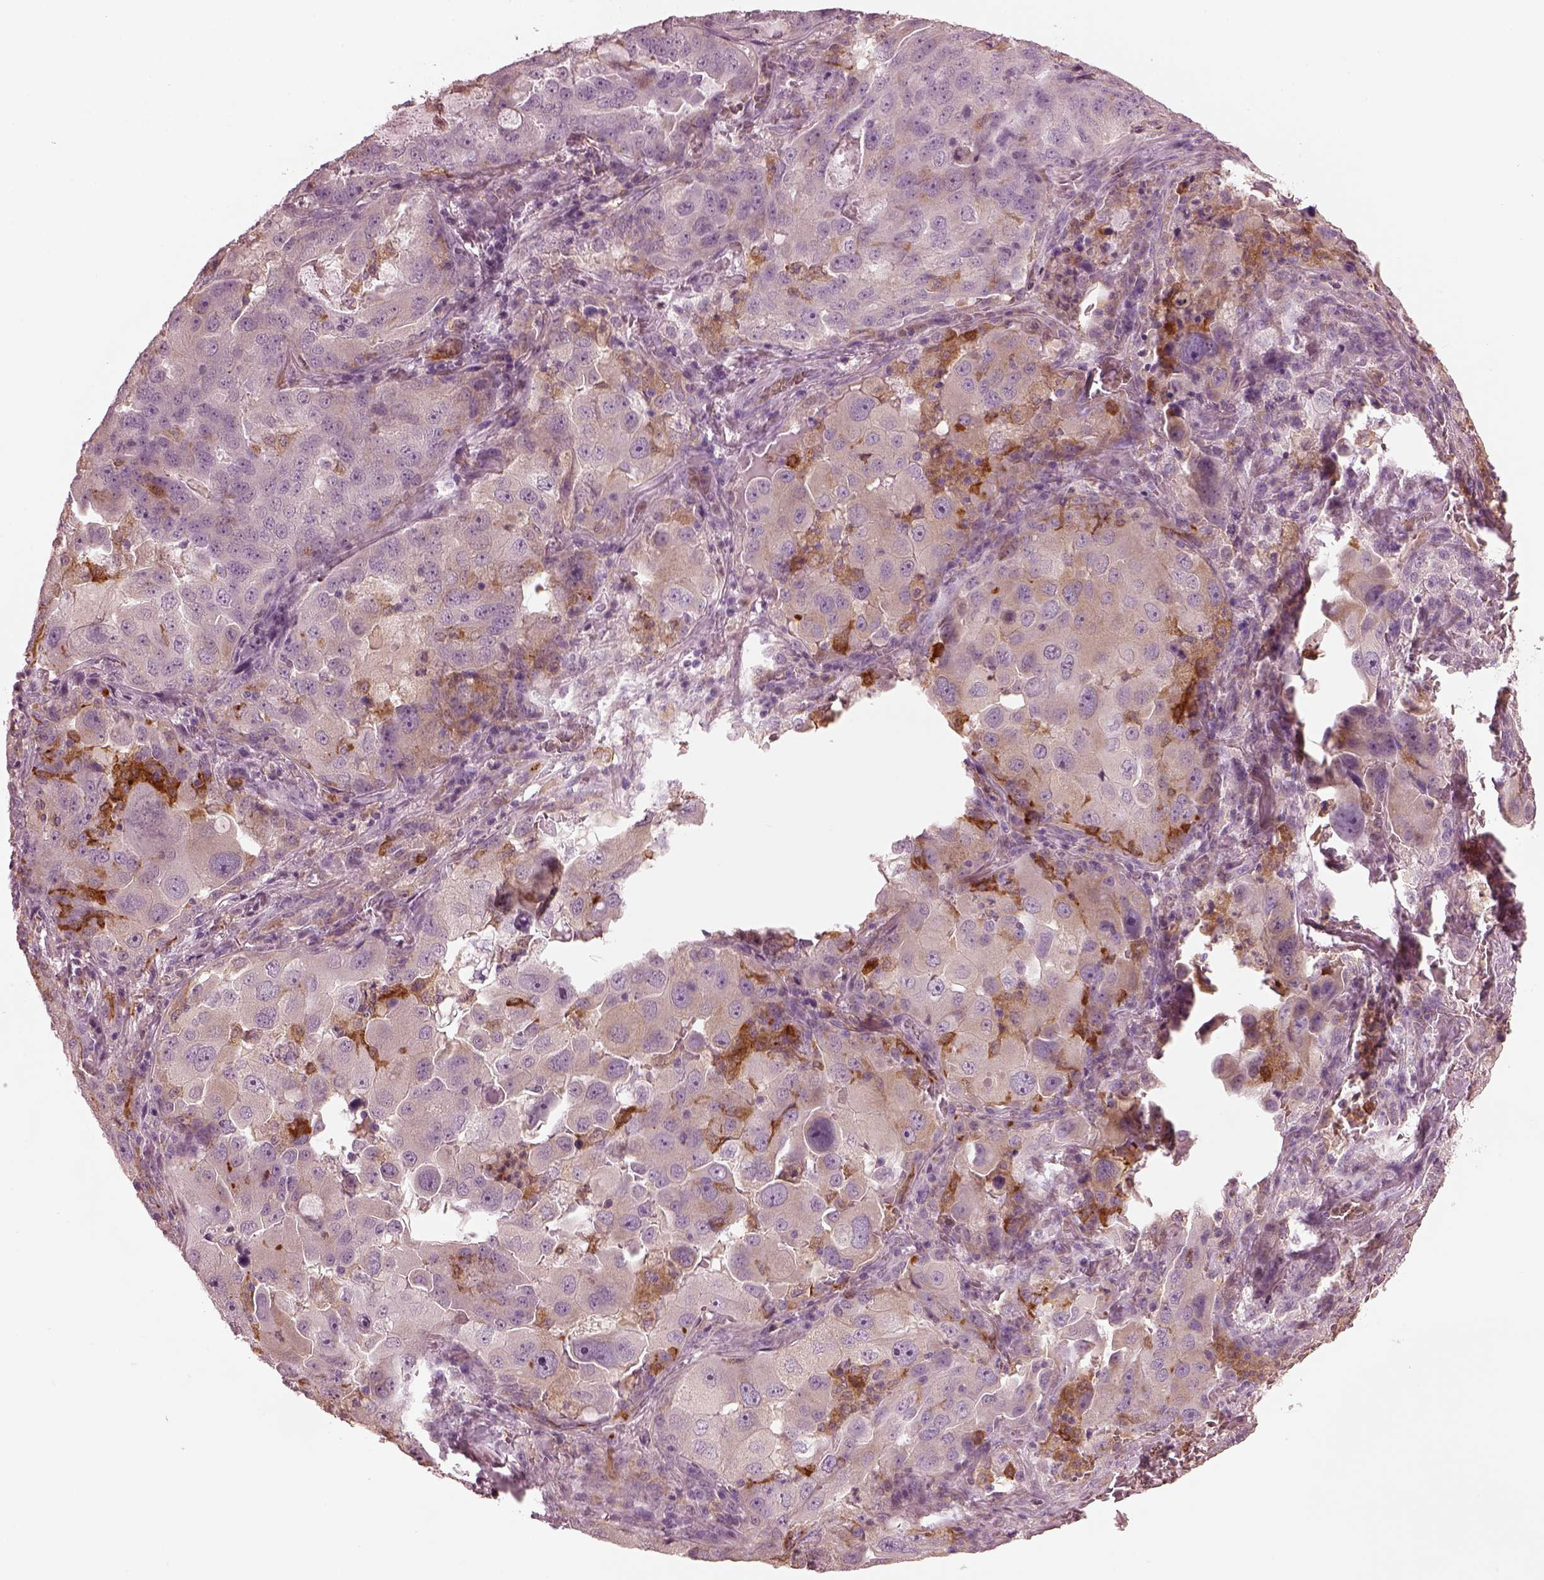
{"staining": {"intensity": "negative", "quantity": "none", "location": "none"}, "tissue": "lung cancer", "cell_type": "Tumor cells", "image_type": "cancer", "snomed": [{"axis": "morphology", "description": "Adenocarcinoma, NOS"}, {"axis": "topography", "description": "Lung"}], "caption": "IHC micrograph of neoplastic tissue: human adenocarcinoma (lung) stained with DAB reveals no significant protein positivity in tumor cells.", "gene": "PSTPIP2", "patient": {"sex": "female", "age": 61}}